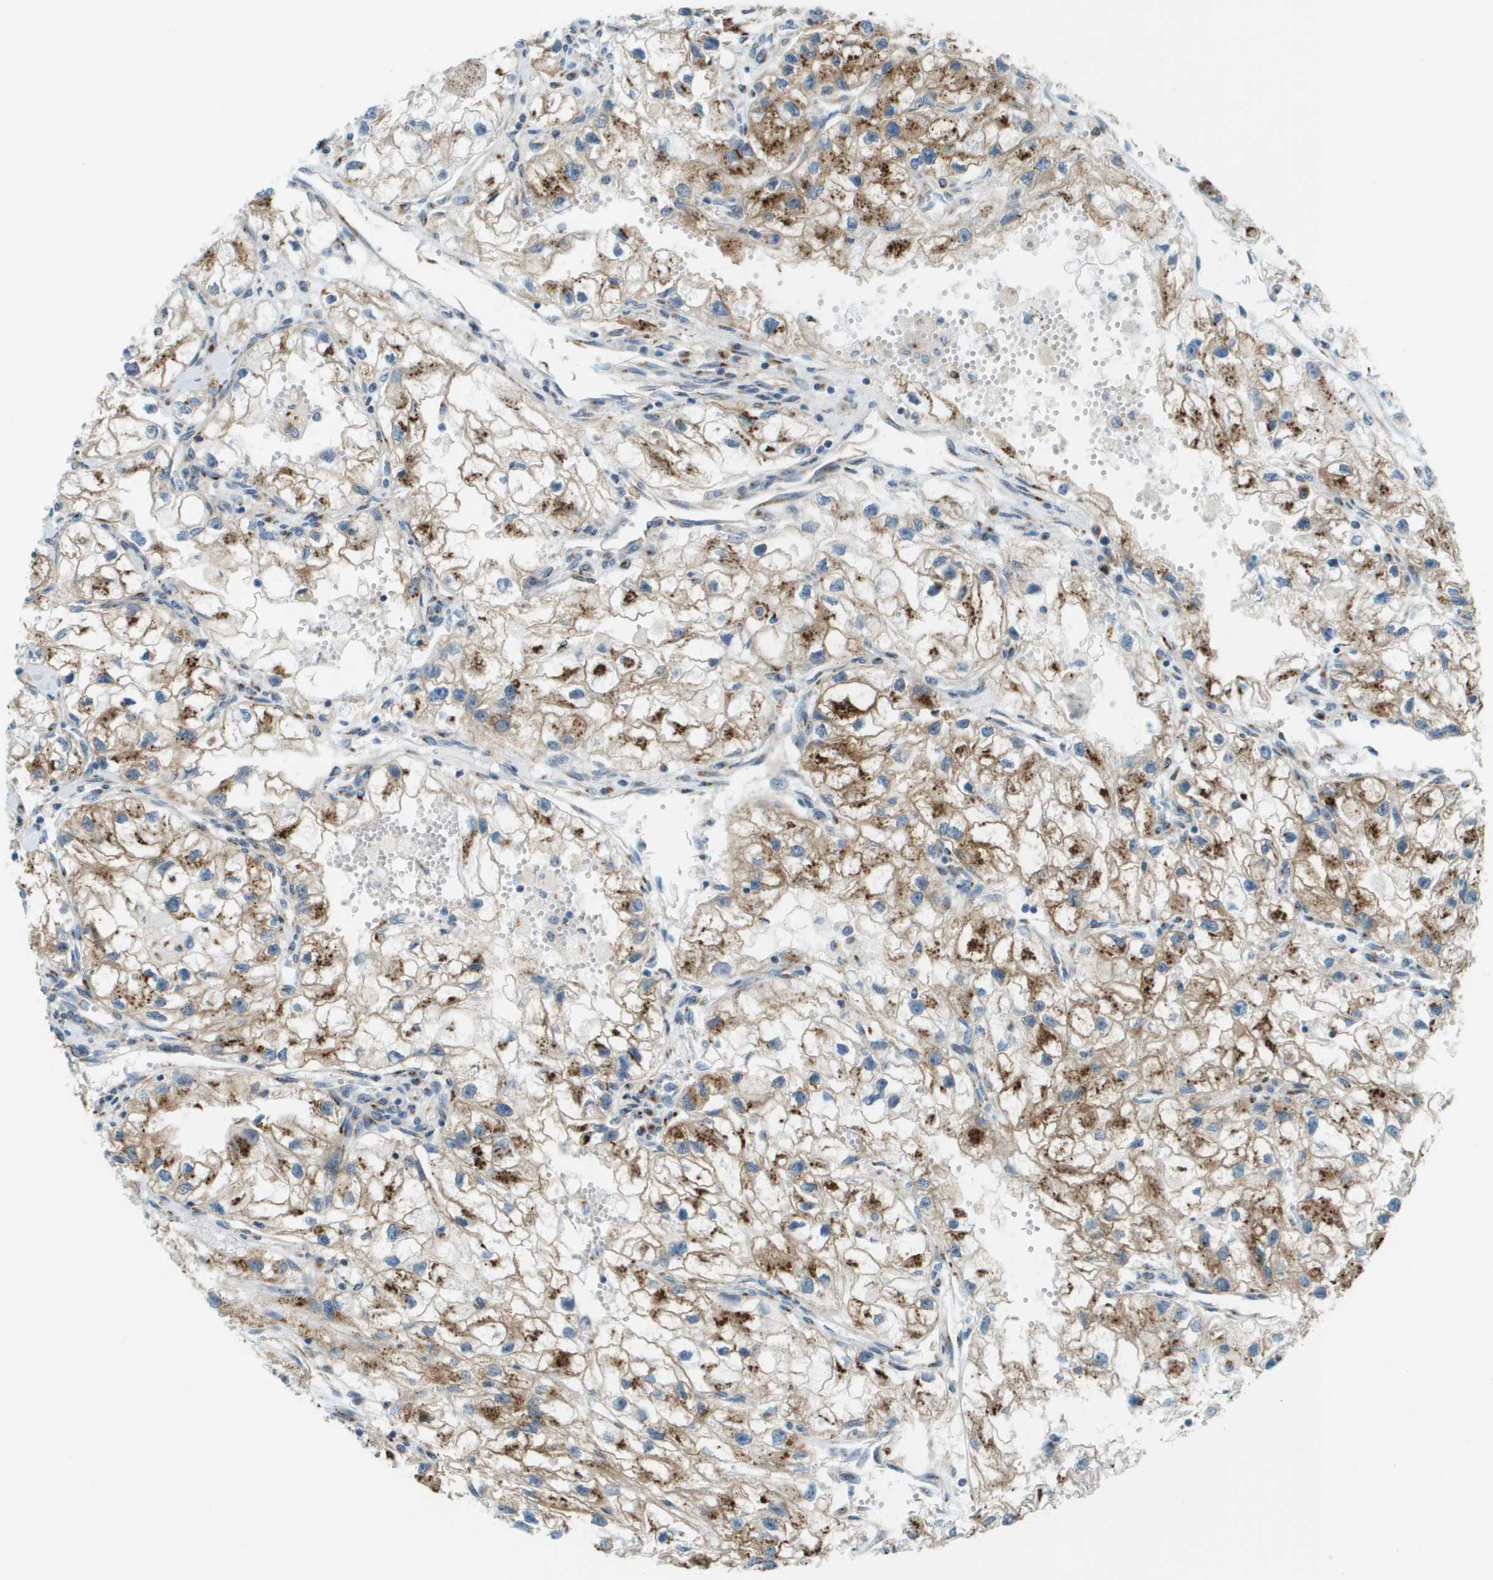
{"staining": {"intensity": "moderate", "quantity": ">75%", "location": "cytoplasmic/membranous"}, "tissue": "renal cancer", "cell_type": "Tumor cells", "image_type": "cancer", "snomed": [{"axis": "morphology", "description": "Adenocarcinoma, NOS"}, {"axis": "topography", "description": "Kidney"}], "caption": "Protein staining of renal cancer (adenocarcinoma) tissue displays moderate cytoplasmic/membranous positivity in approximately >75% of tumor cells. Nuclei are stained in blue.", "gene": "ACBD3", "patient": {"sex": "female", "age": 70}}